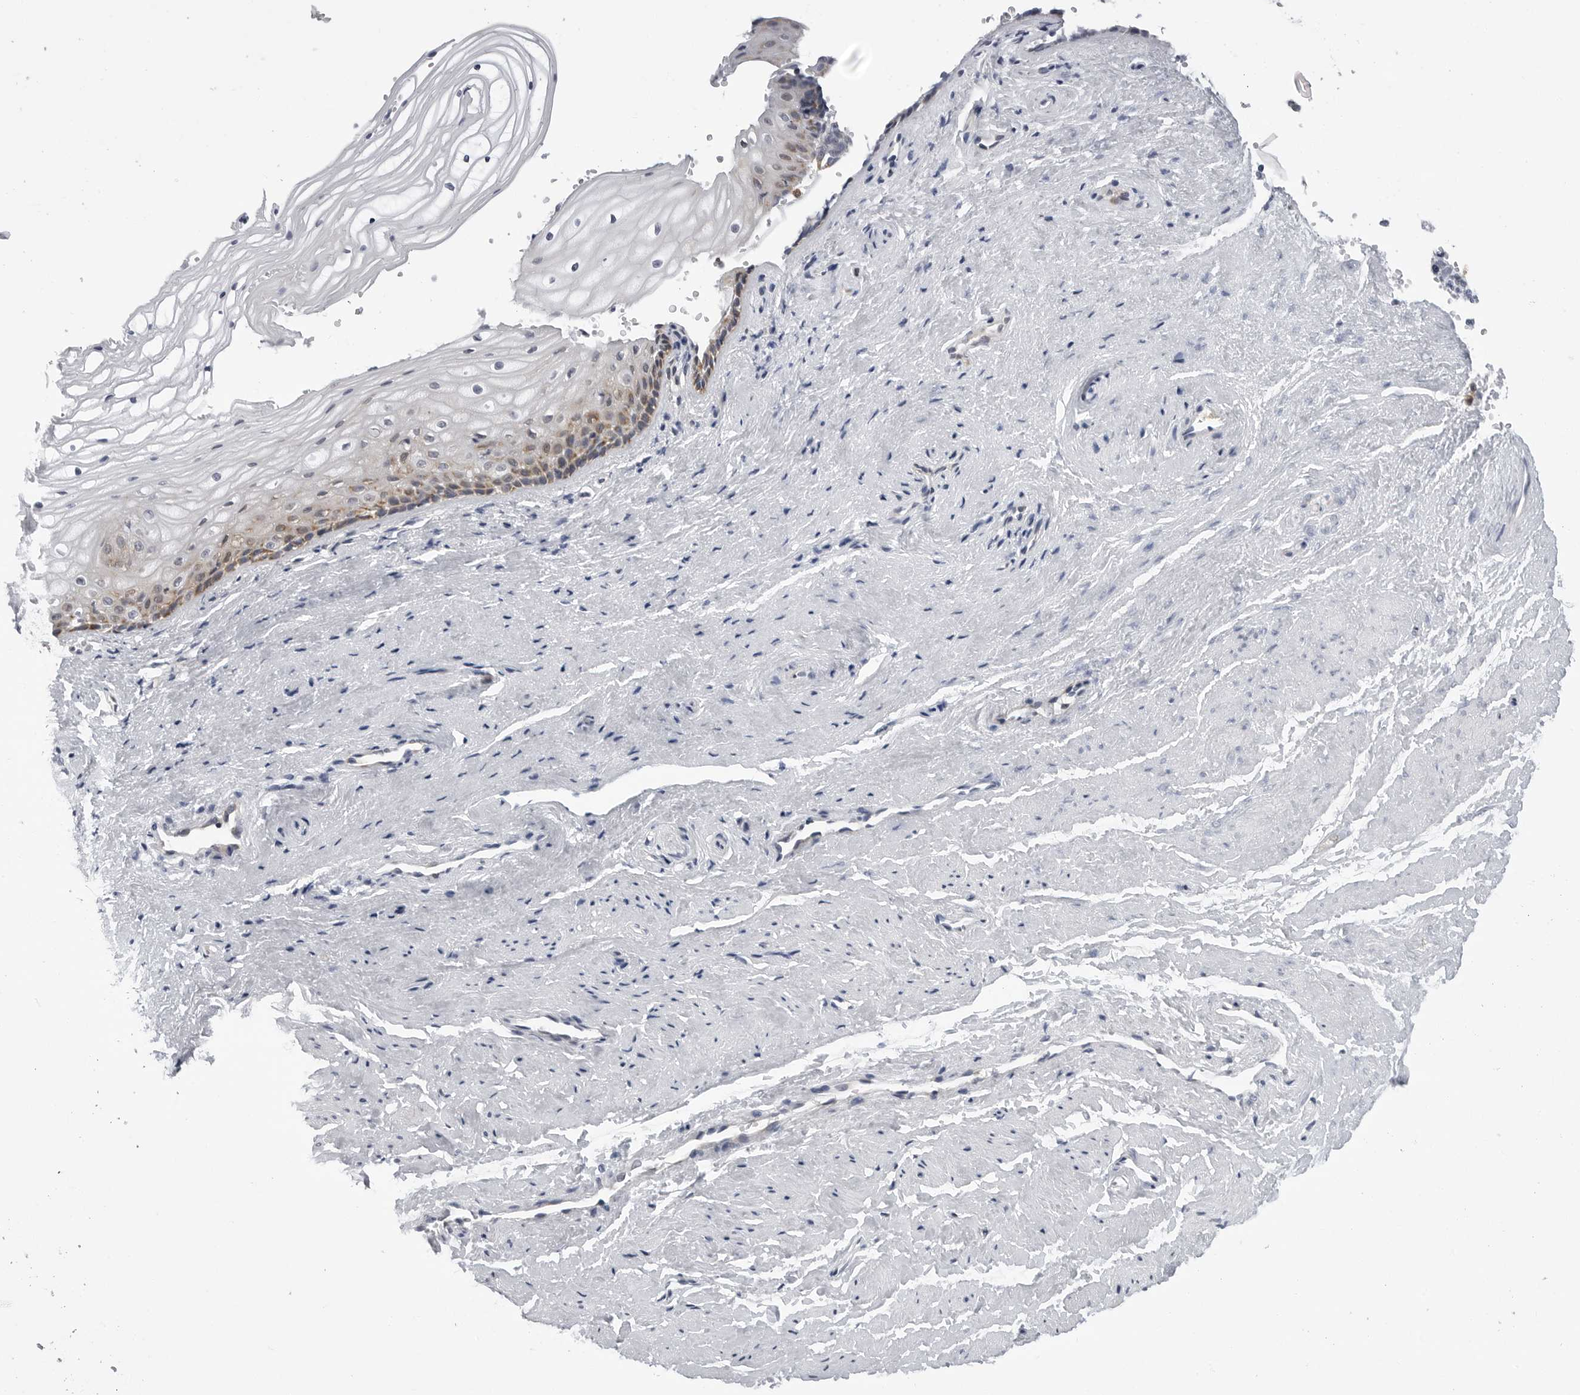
{"staining": {"intensity": "weak", "quantity": "25%-75%", "location": "cytoplasmic/membranous"}, "tissue": "vagina", "cell_type": "Squamous epithelial cells", "image_type": "normal", "snomed": [{"axis": "morphology", "description": "Normal tissue, NOS"}, {"axis": "topography", "description": "Vagina"}], "caption": "A high-resolution micrograph shows immunohistochemistry staining of normal vagina, which exhibits weak cytoplasmic/membranous staining in approximately 25%-75% of squamous epithelial cells. The protein of interest is shown in brown color, while the nuclei are stained blue.", "gene": "CDK20", "patient": {"sex": "female", "age": 46}}